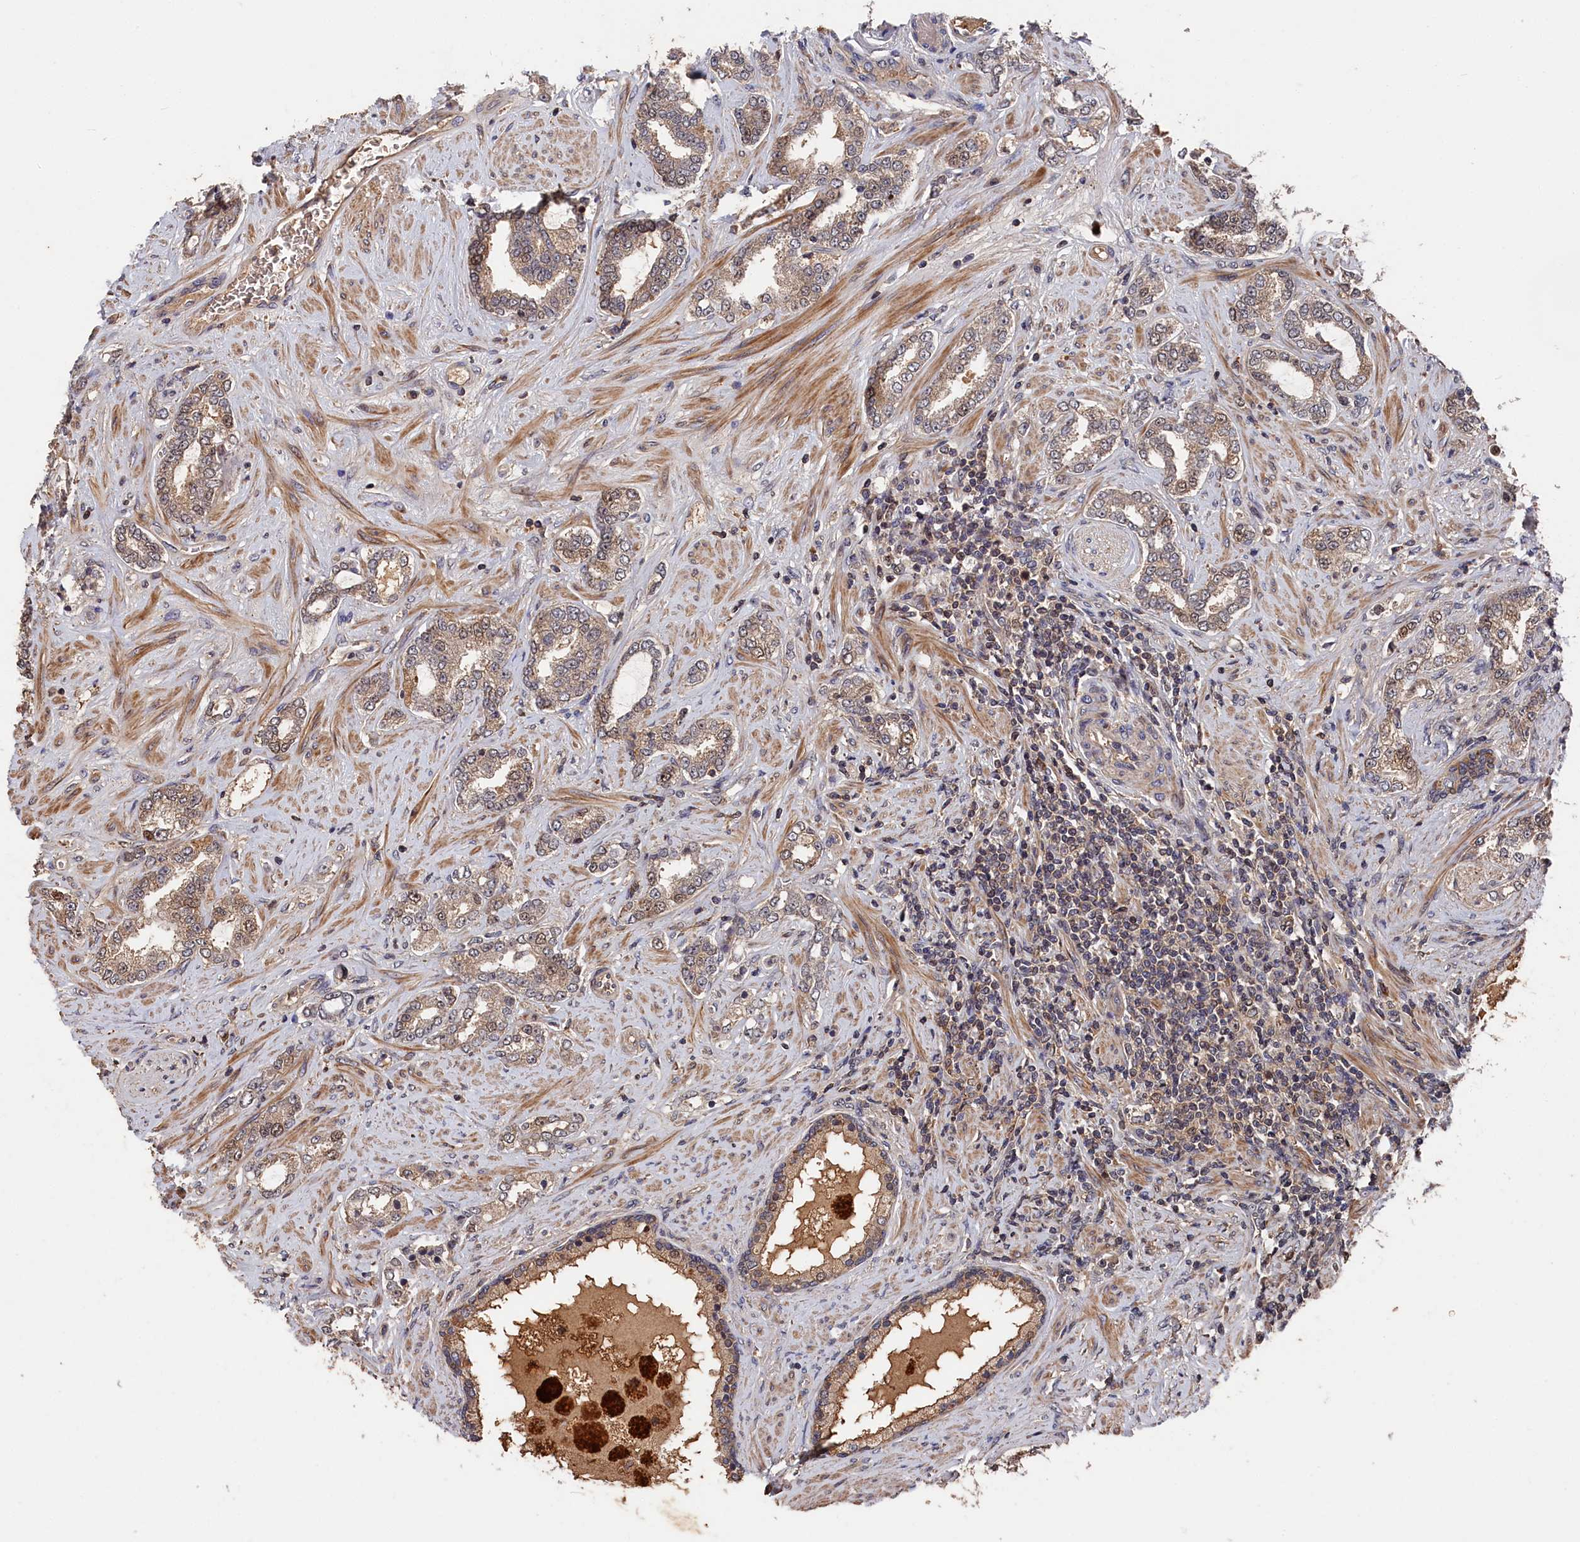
{"staining": {"intensity": "weak", "quantity": "<25%", "location": "cytoplasmic/membranous"}, "tissue": "prostate cancer", "cell_type": "Tumor cells", "image_type": "cancer", "snomed": [{"axis": "morphology", "description": "Adenocarcinoma, High grade"}, {"axis": "topography", "description": "Prostate"}], "caption": "Immunohistochemical staining of high-grade adenocarcinoma (prostate) demonstrates no significant expression in tumor cells.", "gene": "RMI2", "patient": {"sex": "male", "age": 64}}